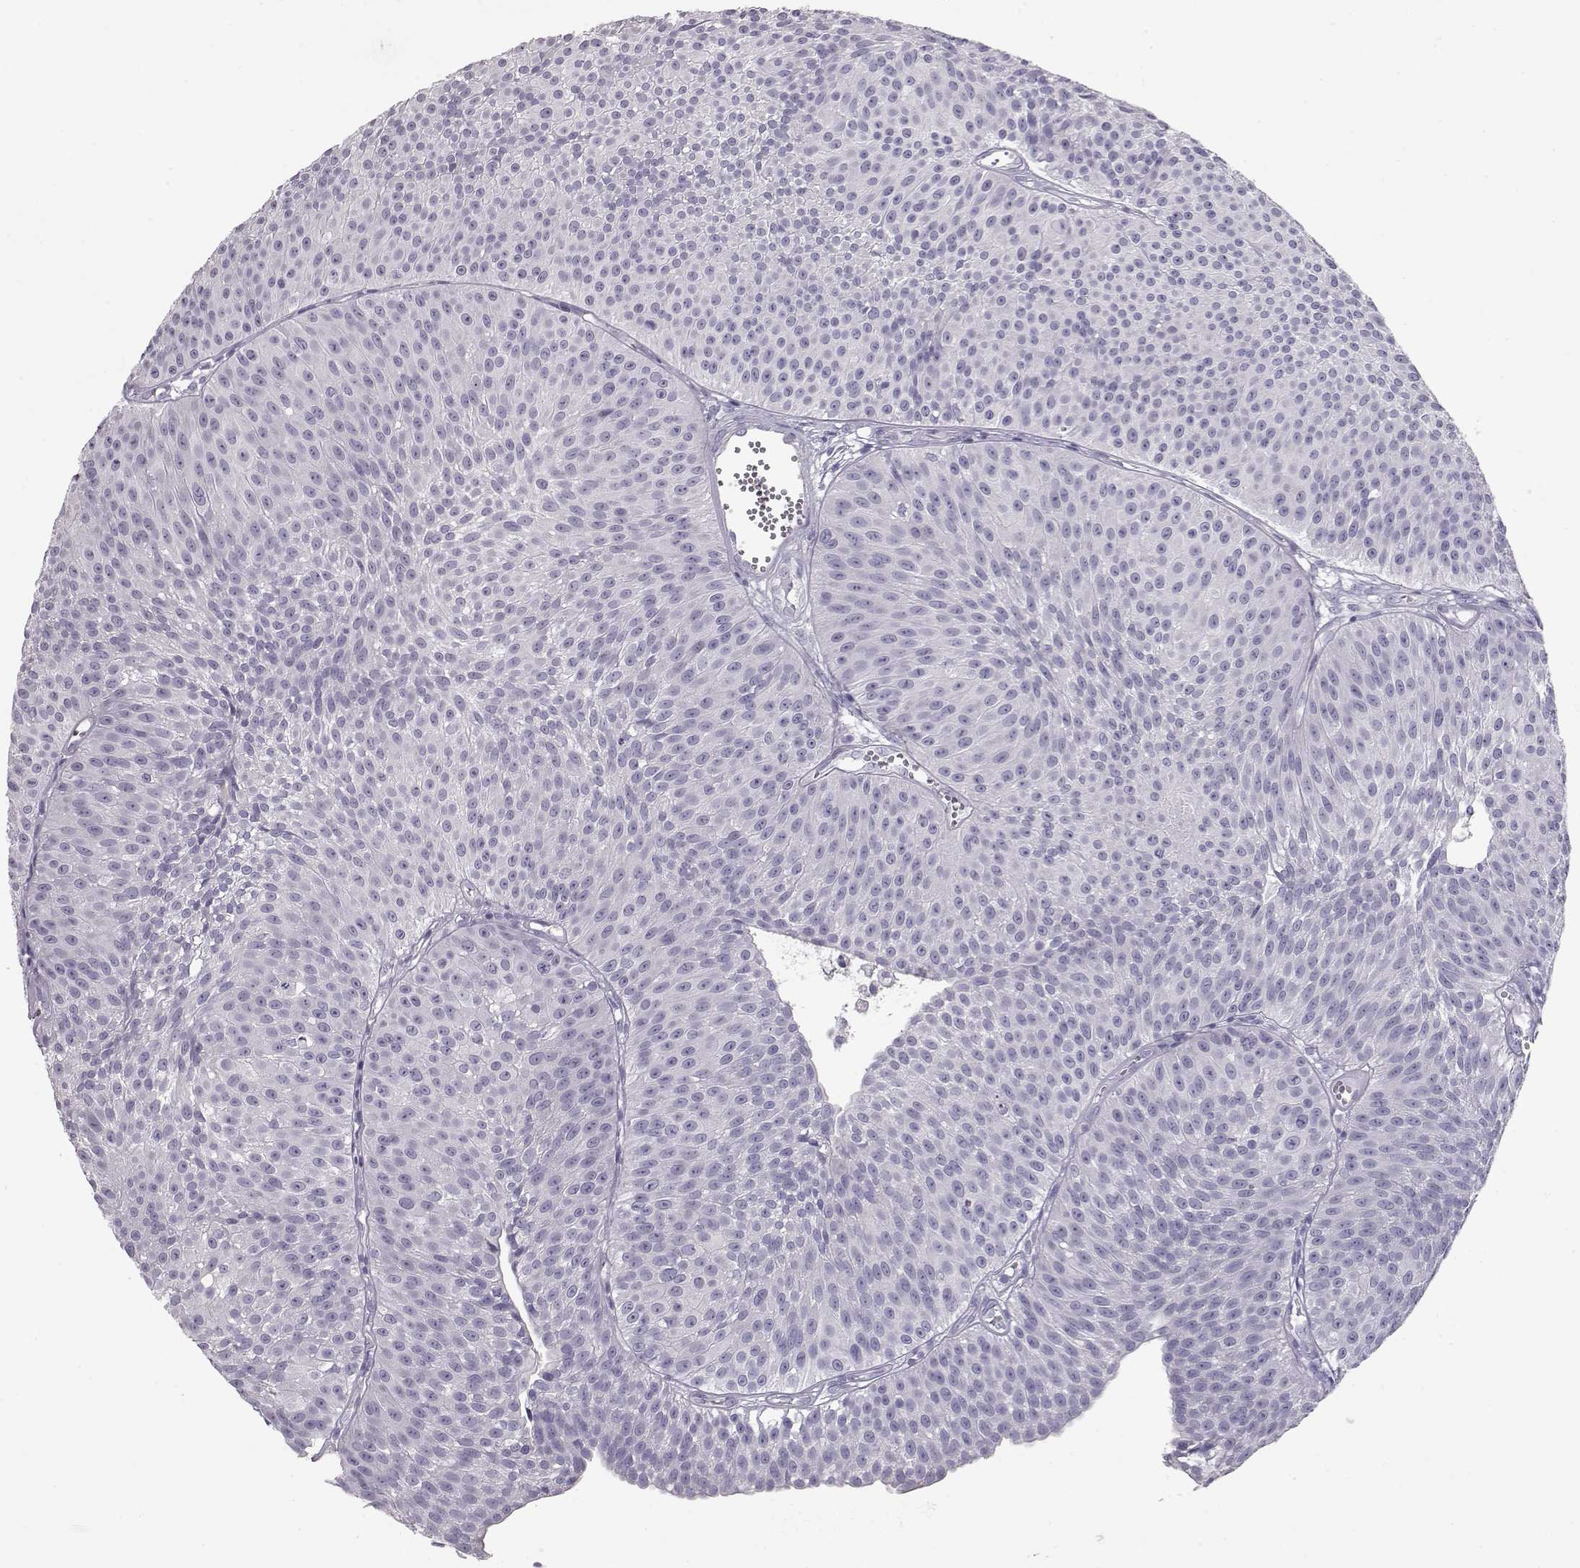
{"staining": {"intensity": "negative", "quantity": "none", "location": "none"}, "tissue": "urothelial cancer", "cell_type": "Tumor cells", "image_type": "cancer", "snomed": [{"axis": "morphology", "description": "Urothelial carcinoma, Low grade"}, {"axis": "topography", "description": "Urinary bladder"}], "caption": "A micrograph of urothelial carcinoma (low-grade) stained for a protein demonstrates no brown staining in tumor cells. The staining is performed using DAB brown chromogen with nuclei counter-stained in using hematoxylin.", "gene": "SLITRK3", "patient": {"sex": "male", "age": 63}}